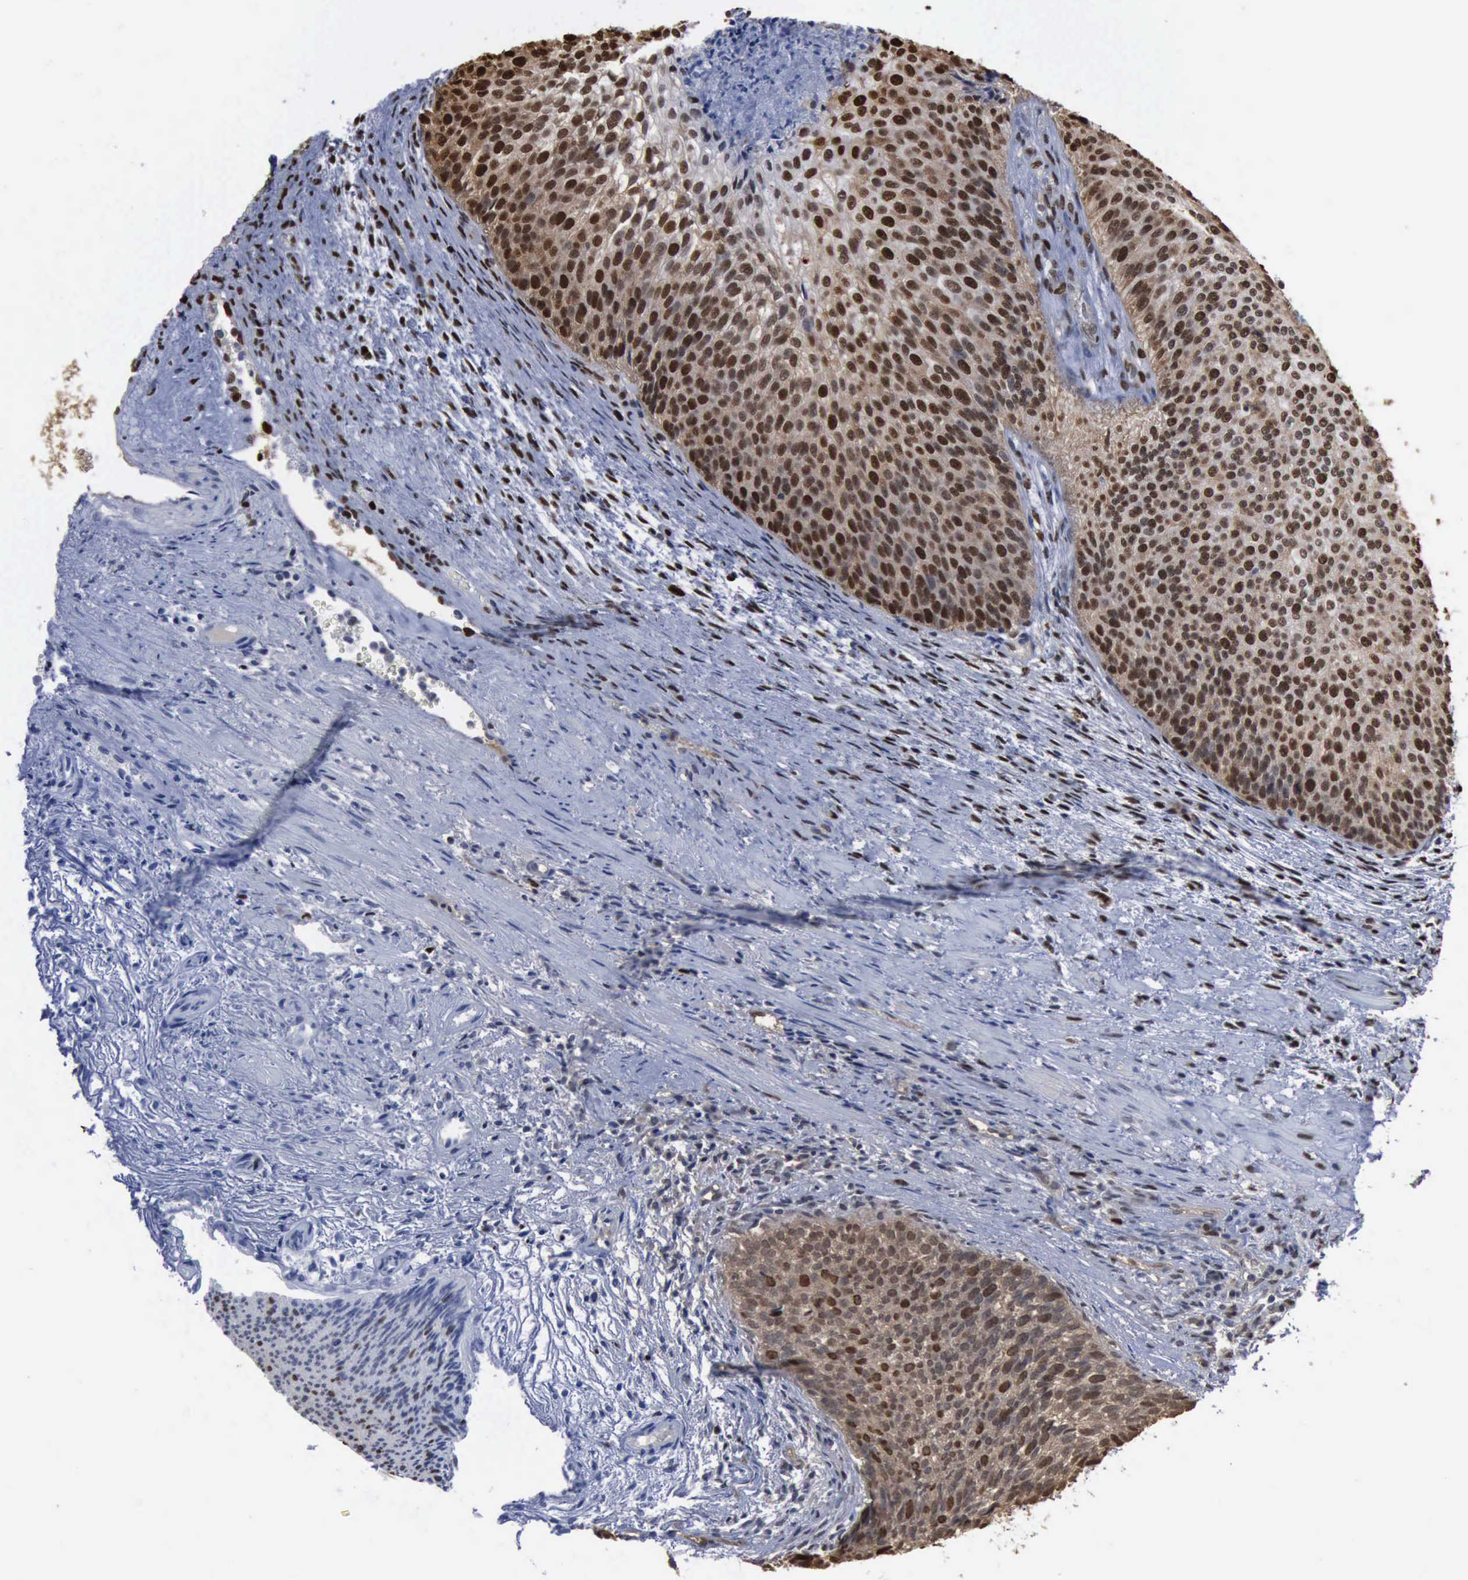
{"staining": {"intensity": "moderate", "quantity": ">75%", "location": "nuclear"}, "tissue": "urothelial cancer", "cell_type": "Tumor cells", "image_type": "cancer", "snomed": [{"axis": "morphology", "description": "Urothelial carcinoma, Low grade"}, {"axis": "topography", "description": "Urinary bladder"}], "caption": "A brown stain shows moderate nuclear positivity of a protein in human low-grade urothelial carcinoma tumor cells. The protein of interest is shown in brown color, while the nuclei are stained blue.", "gene": "PCNA", "patient": {"sex": "male", "age": 84}}